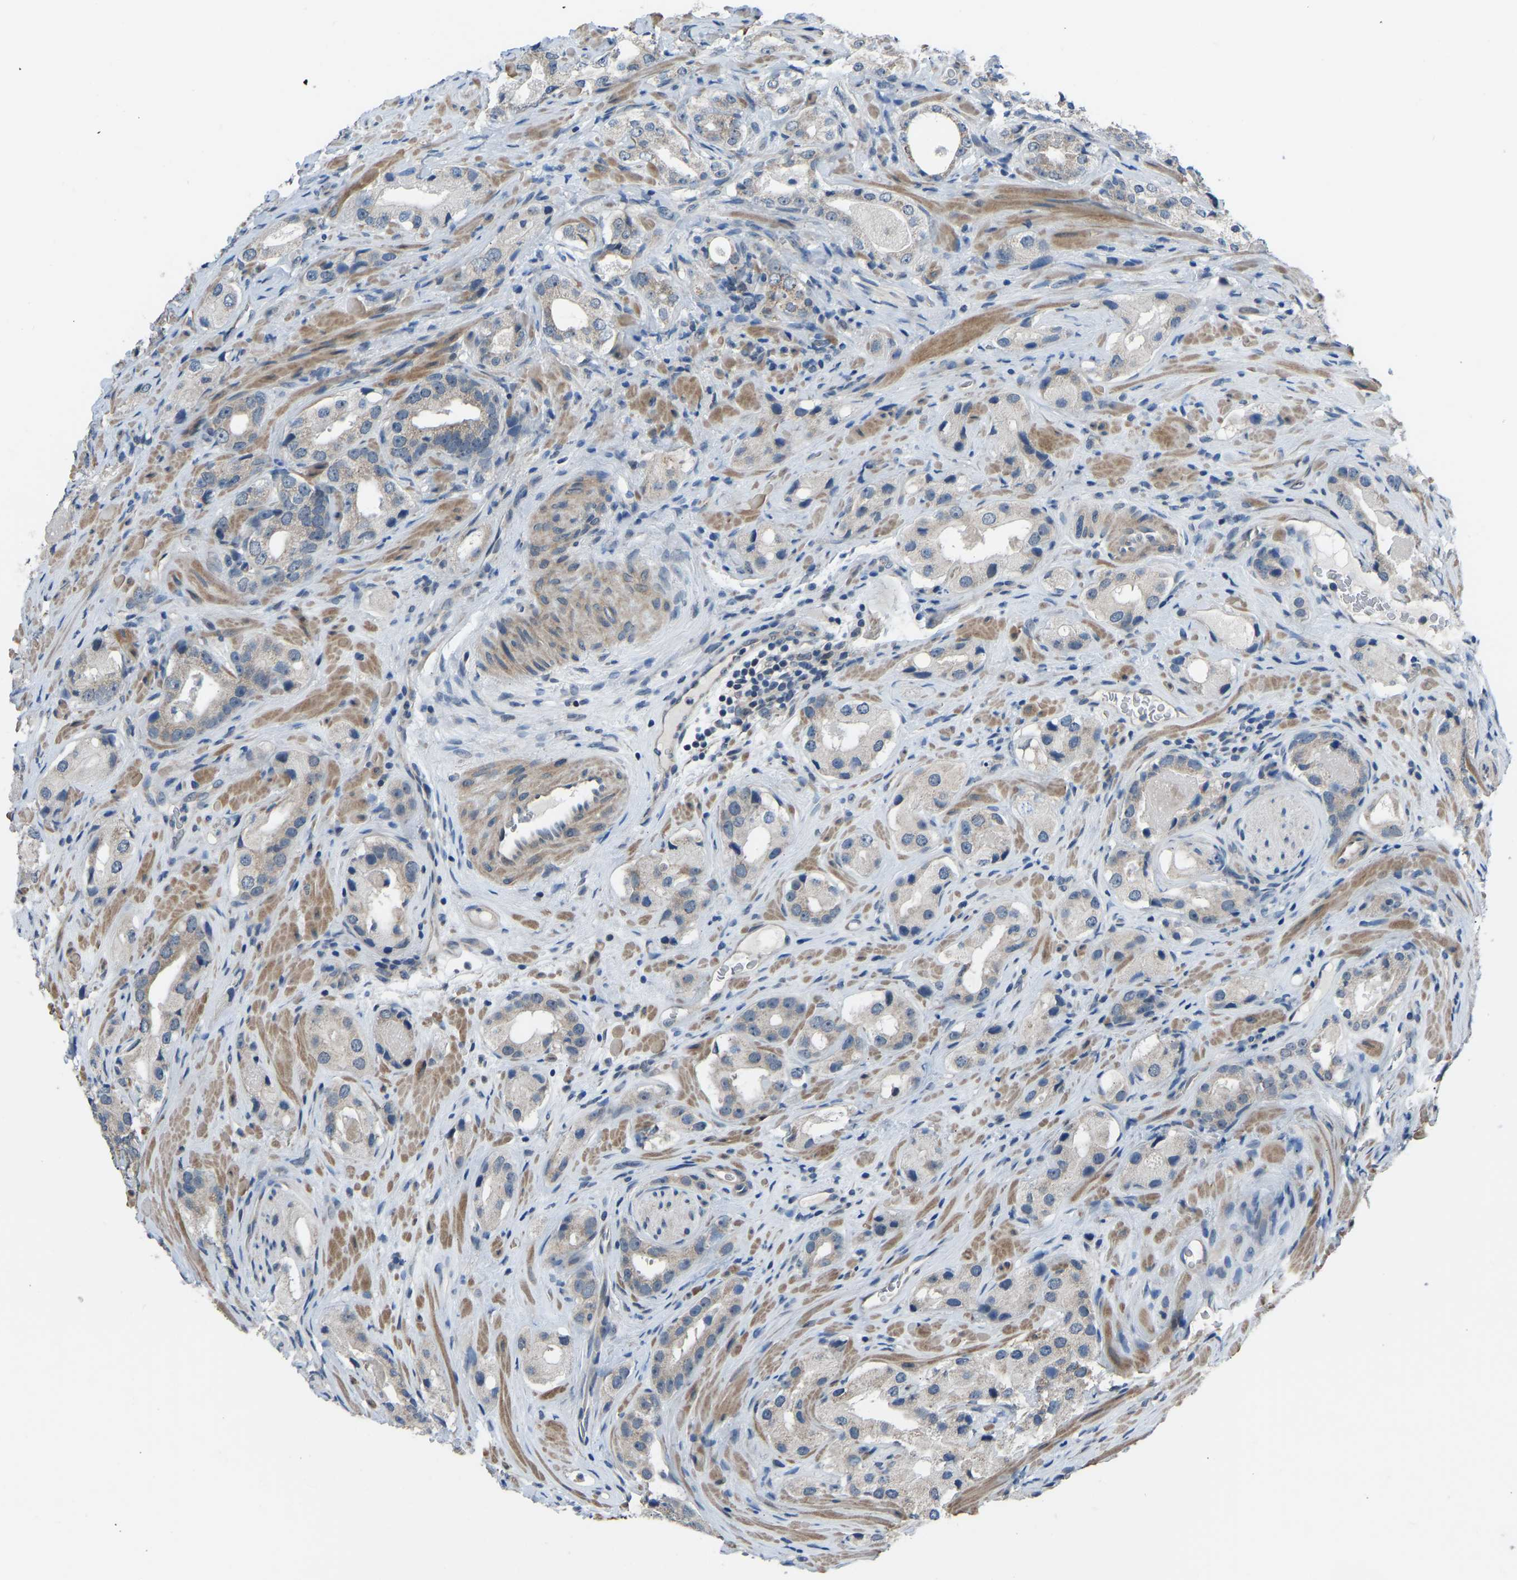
{"staining": {"intensity": "moderate", "quantity": "25%-75%", "location": "cytoplasmic/membranous"}, "tissue": "prostate cancer", "cell_type": "Tumor cells", "image_type": "cancer", "snomed": [{"axis": "morphology", "description": "Adenocarcinoma, High grade"}, {"axis": "topography", "description": "Prostate"}], "caption": "Immunohistochemical staining of prostate cancer displays moderate cytoplasmic/membranous protein positivity in about 25%-75% of tumor cells.", "gene": "CDK2AP1", "patient": {"sex": "male", "age": 63}}